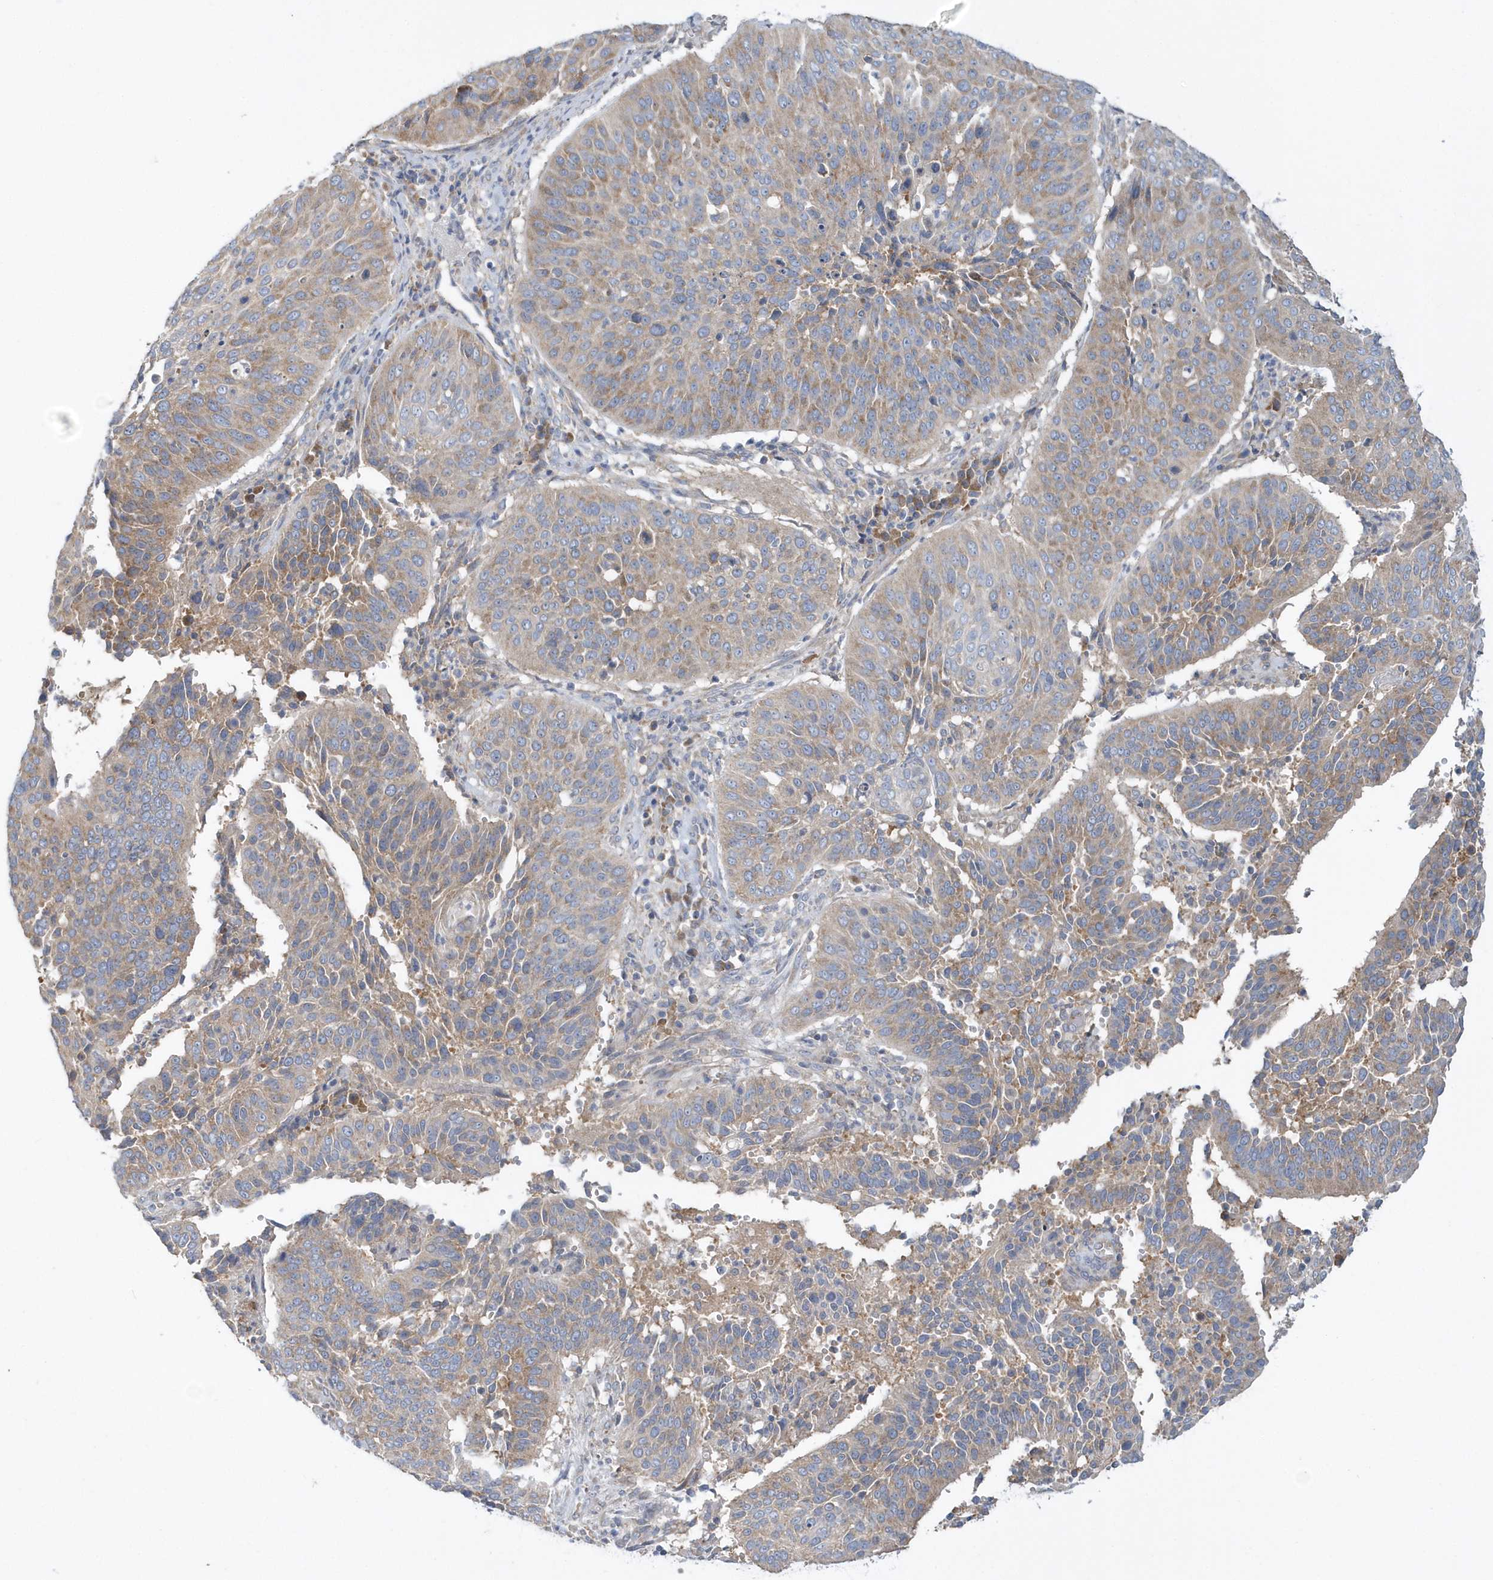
{"staining": {"intensity": "weak", "quantity": ">75%", "location": "cytoplasmic/membranous"}, "tissue": "cervical cancer", "cell_type": "Tumor cells", "image_type": "cancer", "snomed": [{"axis": "morphology", "description": "Normal tissue, NOS"}, {"axis": "morphology", "description": "Squamous cell carcinoma, NOS"}, {"axis": "topography", "description": "Cervix"}], "caption": "IHC image of cervical squamous cell carcinoma stained for a protein (brown), which exhibits low levels of weak cytoplasmic/membranous staining in approximately >75% of tumor cells.", "gene": "EIF3C", "patient": {"sex": "female", "age": 39}}